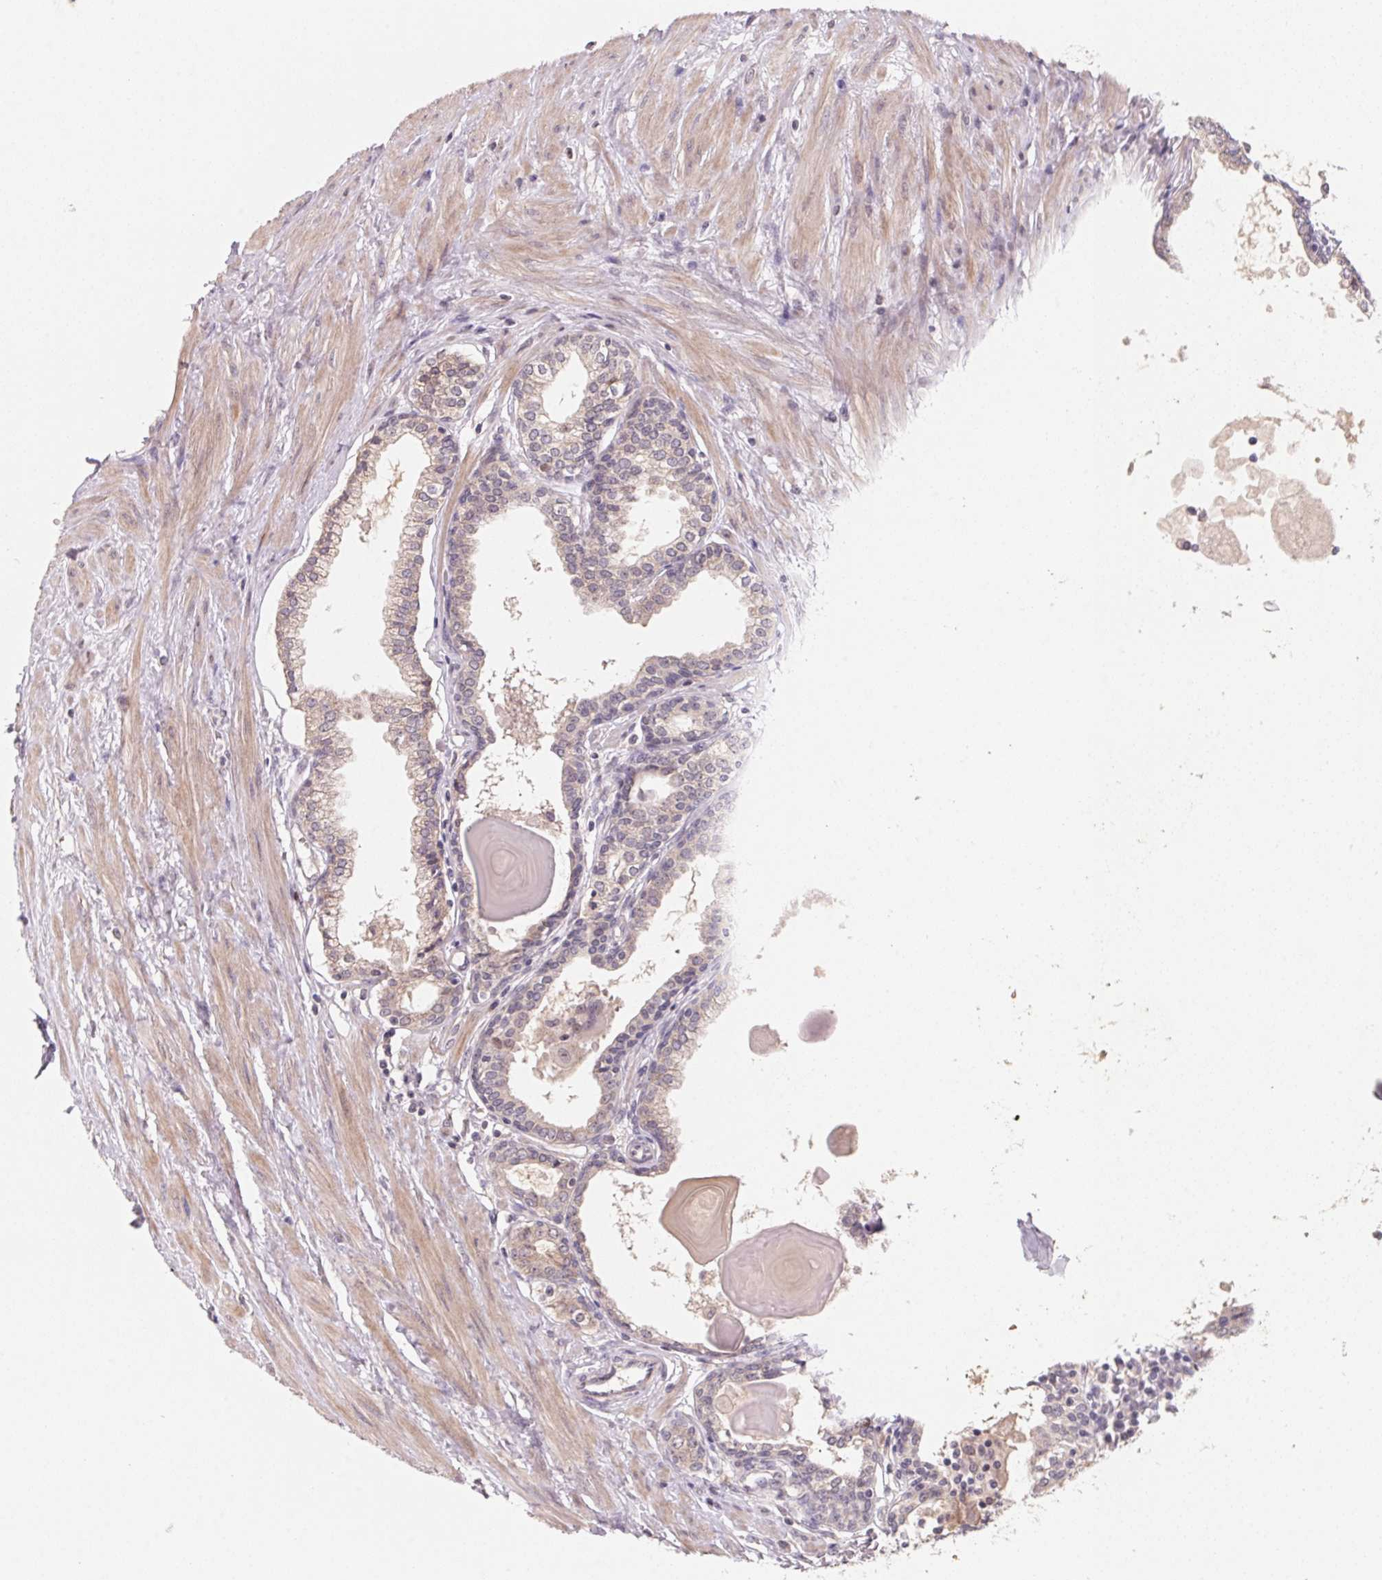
{"staining": {"intensity": "weak", "quantity": "<25%", "location": "cytoplasmic/membranous"}, "tissue": "prostate", "cell_type": "Glandular cells", "image_type": "normal", "snomed": [{"axis": "morphology", "description": "Normal tissue, NOS"}, {"axis": "topography", "description": "Prostate"}], "caption": "DAB (3,3'-diaminobenzidine) immunohistochemical staining of normal human prostate shows no significant staining in glandular cells.", "gene": "KIFC1", "patient": {"sex": "male", "age": 55}}